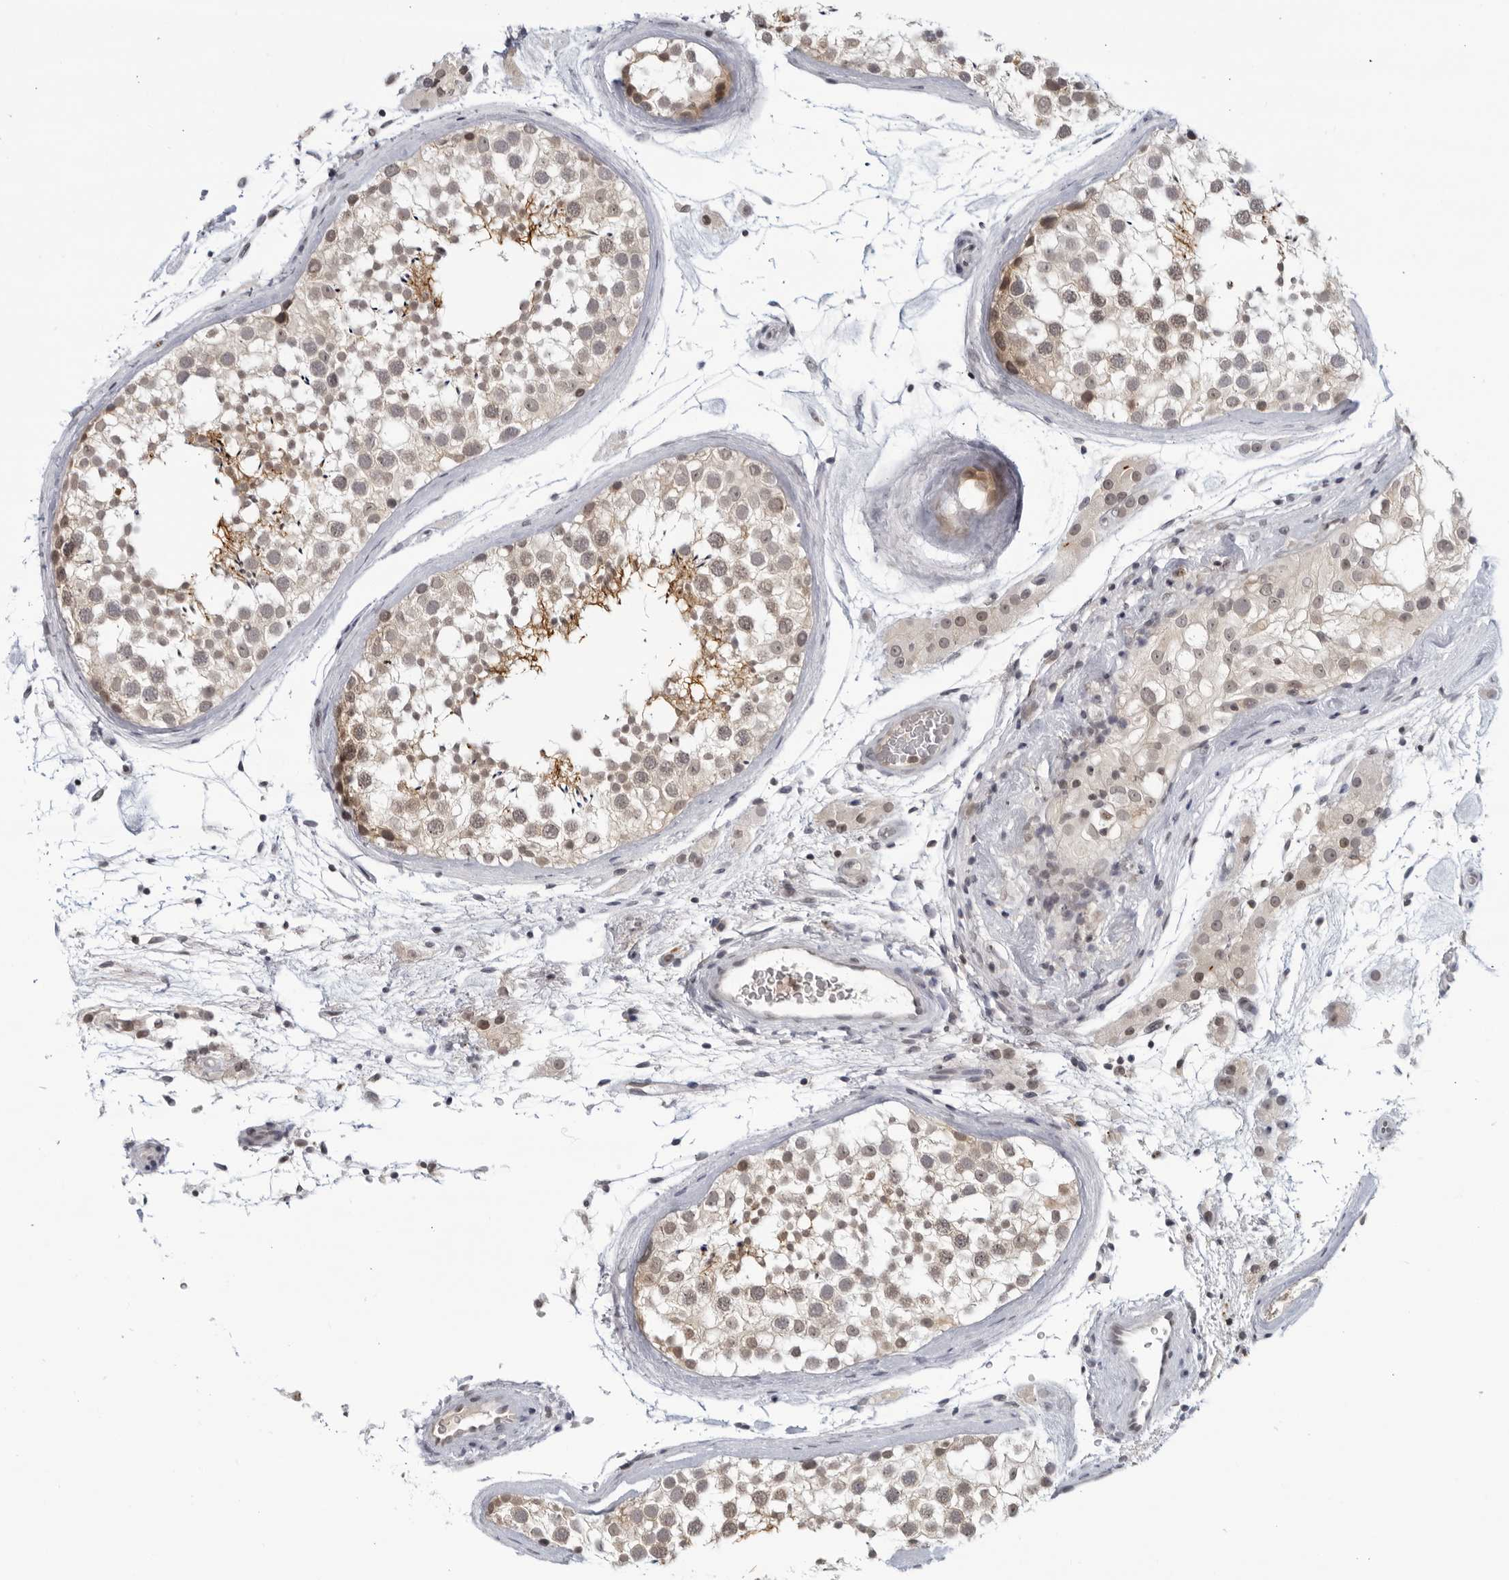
{"staining": {"intensity": "moderate", "quantity": "25%-75%", "location": "cytoplasmic/membranous,nuclear"}, "tissue": "testis", "cell_type": "Cells in seminiferous ducts", "image_type": "normal", "snomed": [{"axis": "morphology", "description": "Normal tissue, NOS"}, {"axis": "topography", "description": "Testis"}], "caption": "Immunohistochemical staining of unremarkable human testis reveals medium levels of moderate cytoplasmic/membranous,nuclear expression in about 25%-75% of cells in seminiferous ducts.", "gene": "CC2D1B", "patient": {"sex": "male", "age": 46}}